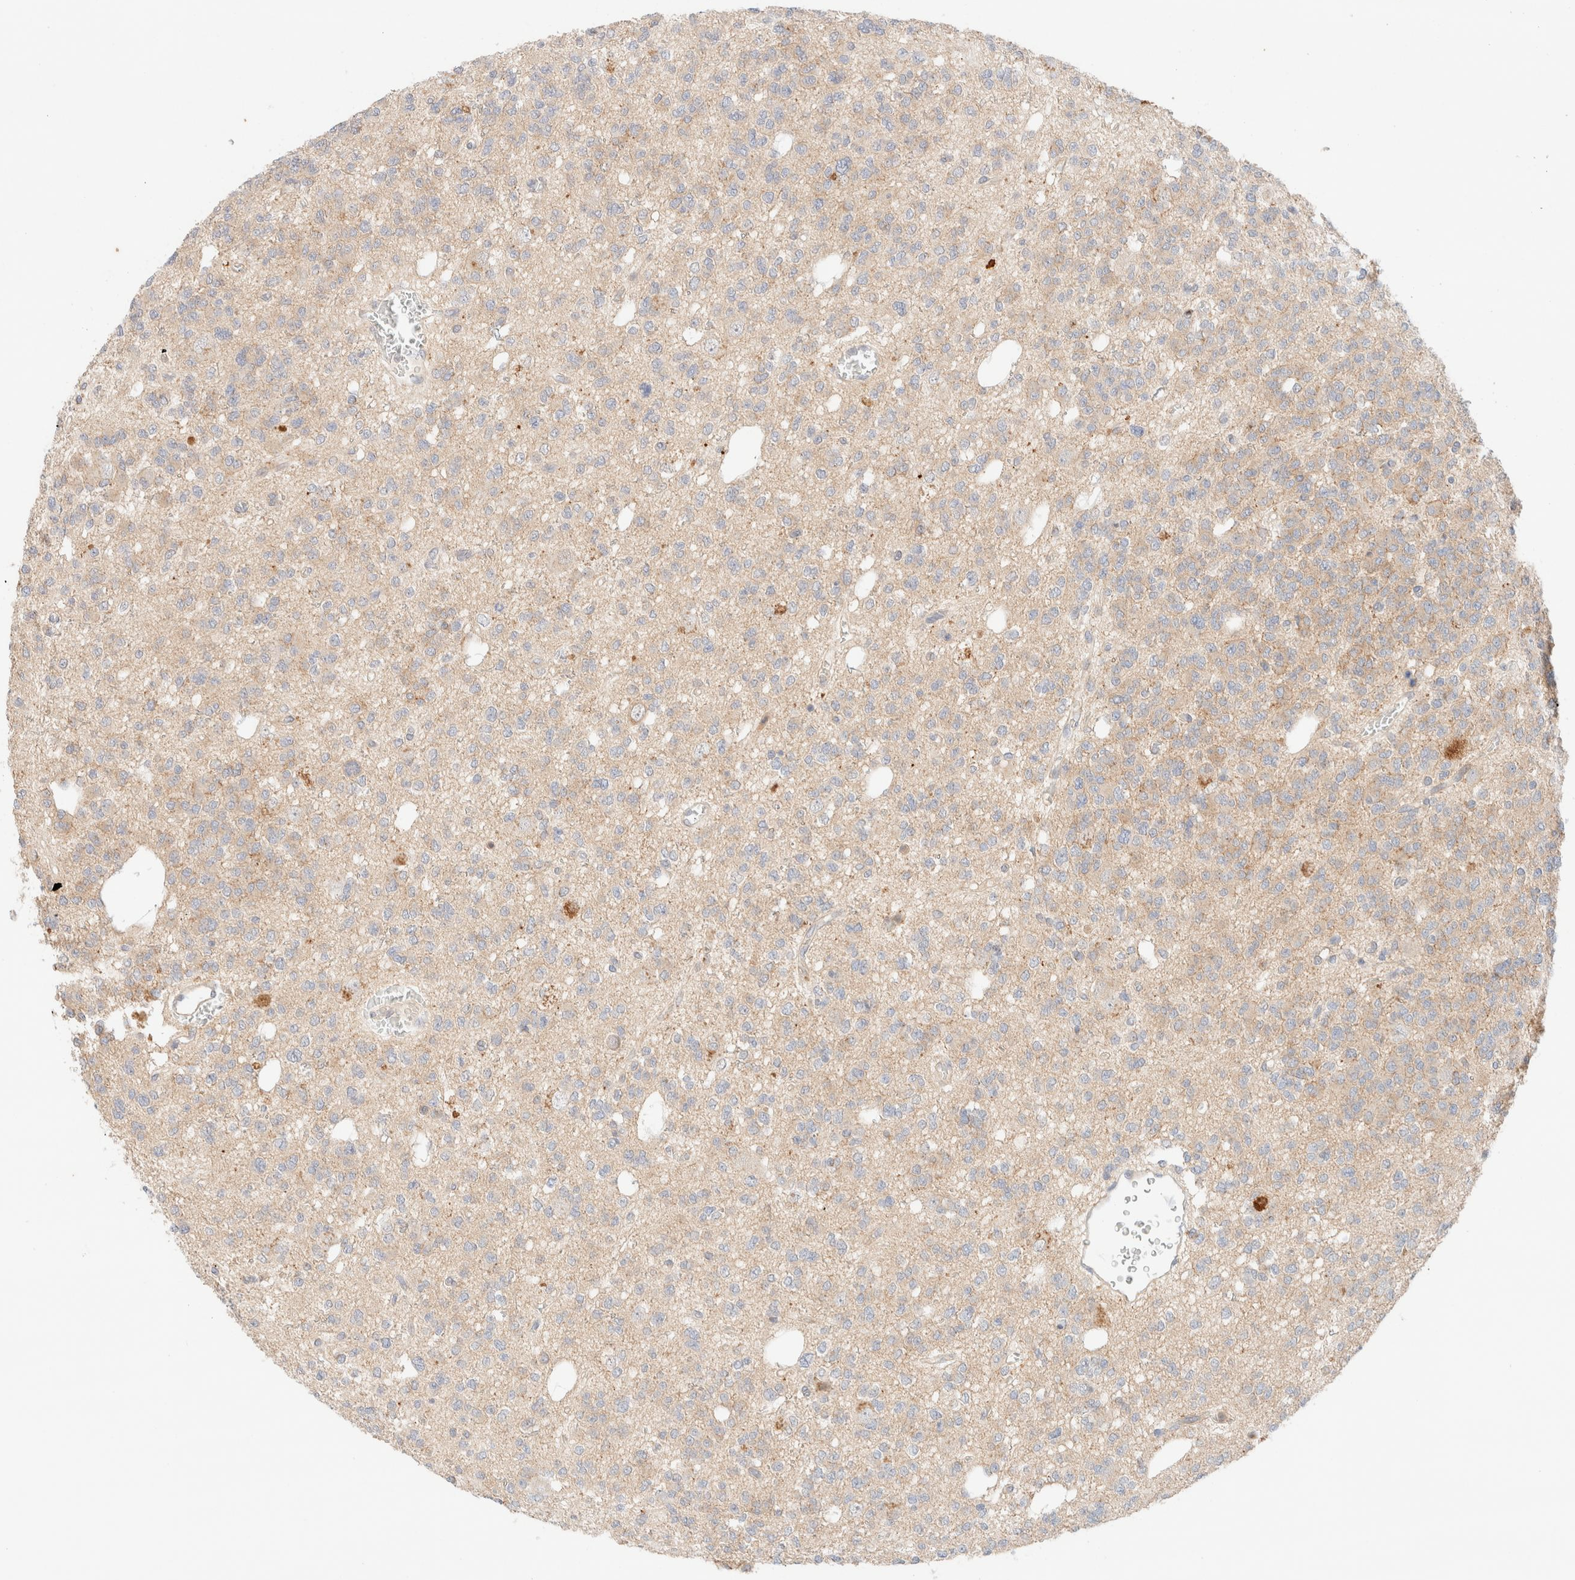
{"staining": {"intensity": "negative", "quantity": "none", "location": "none"}, "tissue": "glioma", "cell_type": "Tumor cells", "image_type": "cancer", "snomed": [{"axis": "morphology", "description": "Glioma, malignant, Low grade"}, {"axis": "topography", "description": "Brain"}], "caption": "A high-resolution photomicrograph shows immunohistochemistry staining of malignant low-grade glioma, which displays no significant expression in tumor cells.", "gene": "SGSM2", "patient": {"sex": "male", "age": 38}}